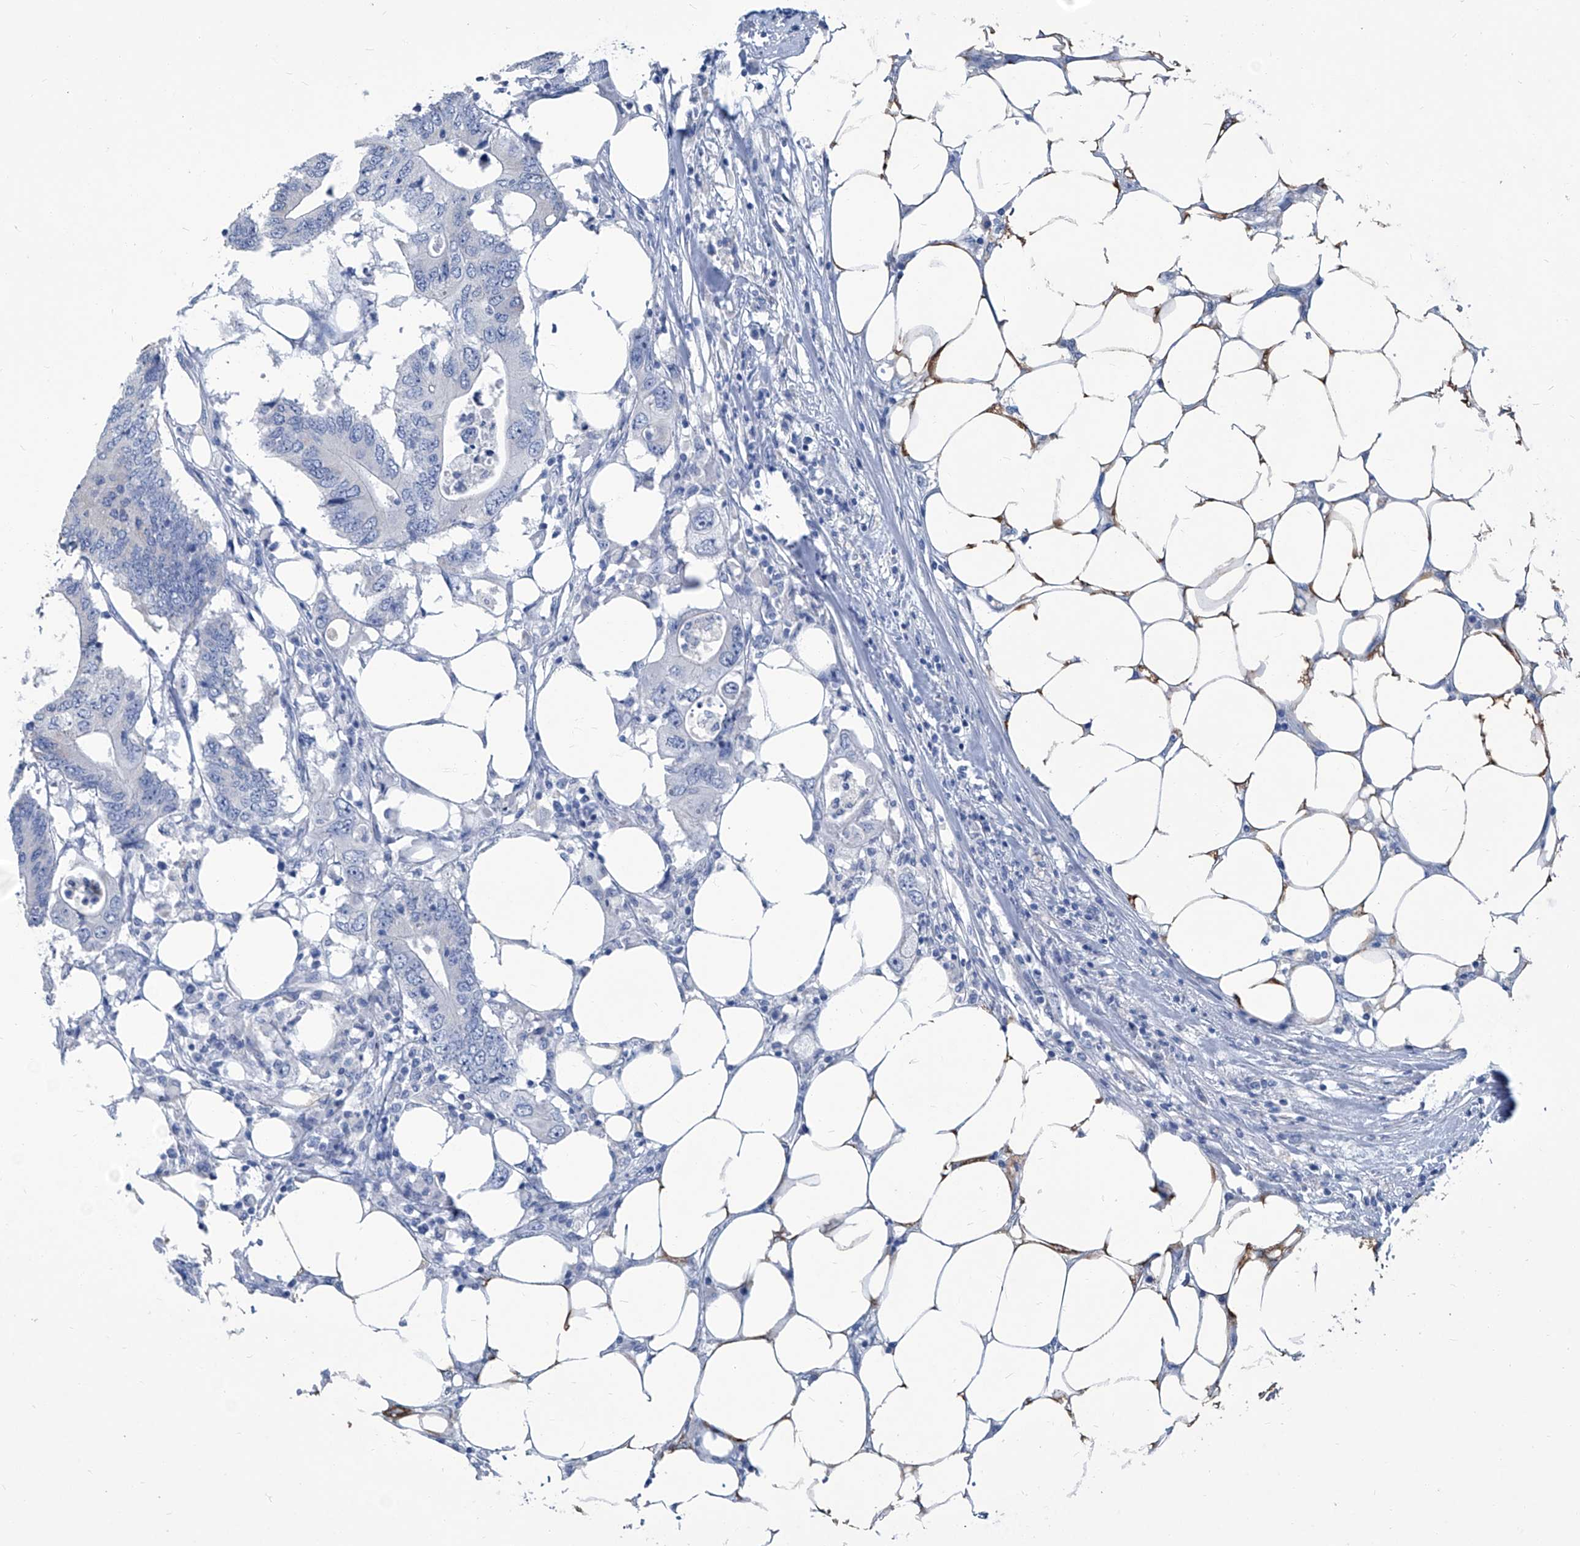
{"staining": {"intensity": "negative", "quantity": "none", "location": "none"}, "tissue": "colorectal cancer", "cell_type": "Tumor cells", "image_type": "cancer", "snomed": [{"axis": "morphology", "description": "Adenocarcinoma, NOS"}, {"axis": "topography", "description": "Colon"}], "caption": "Tumor cells are negative for protein expression in human colorectal cancer (adenocarcinoma).", "gene": "MTARC1", "patient": {"sex": "male", "age": 71}}